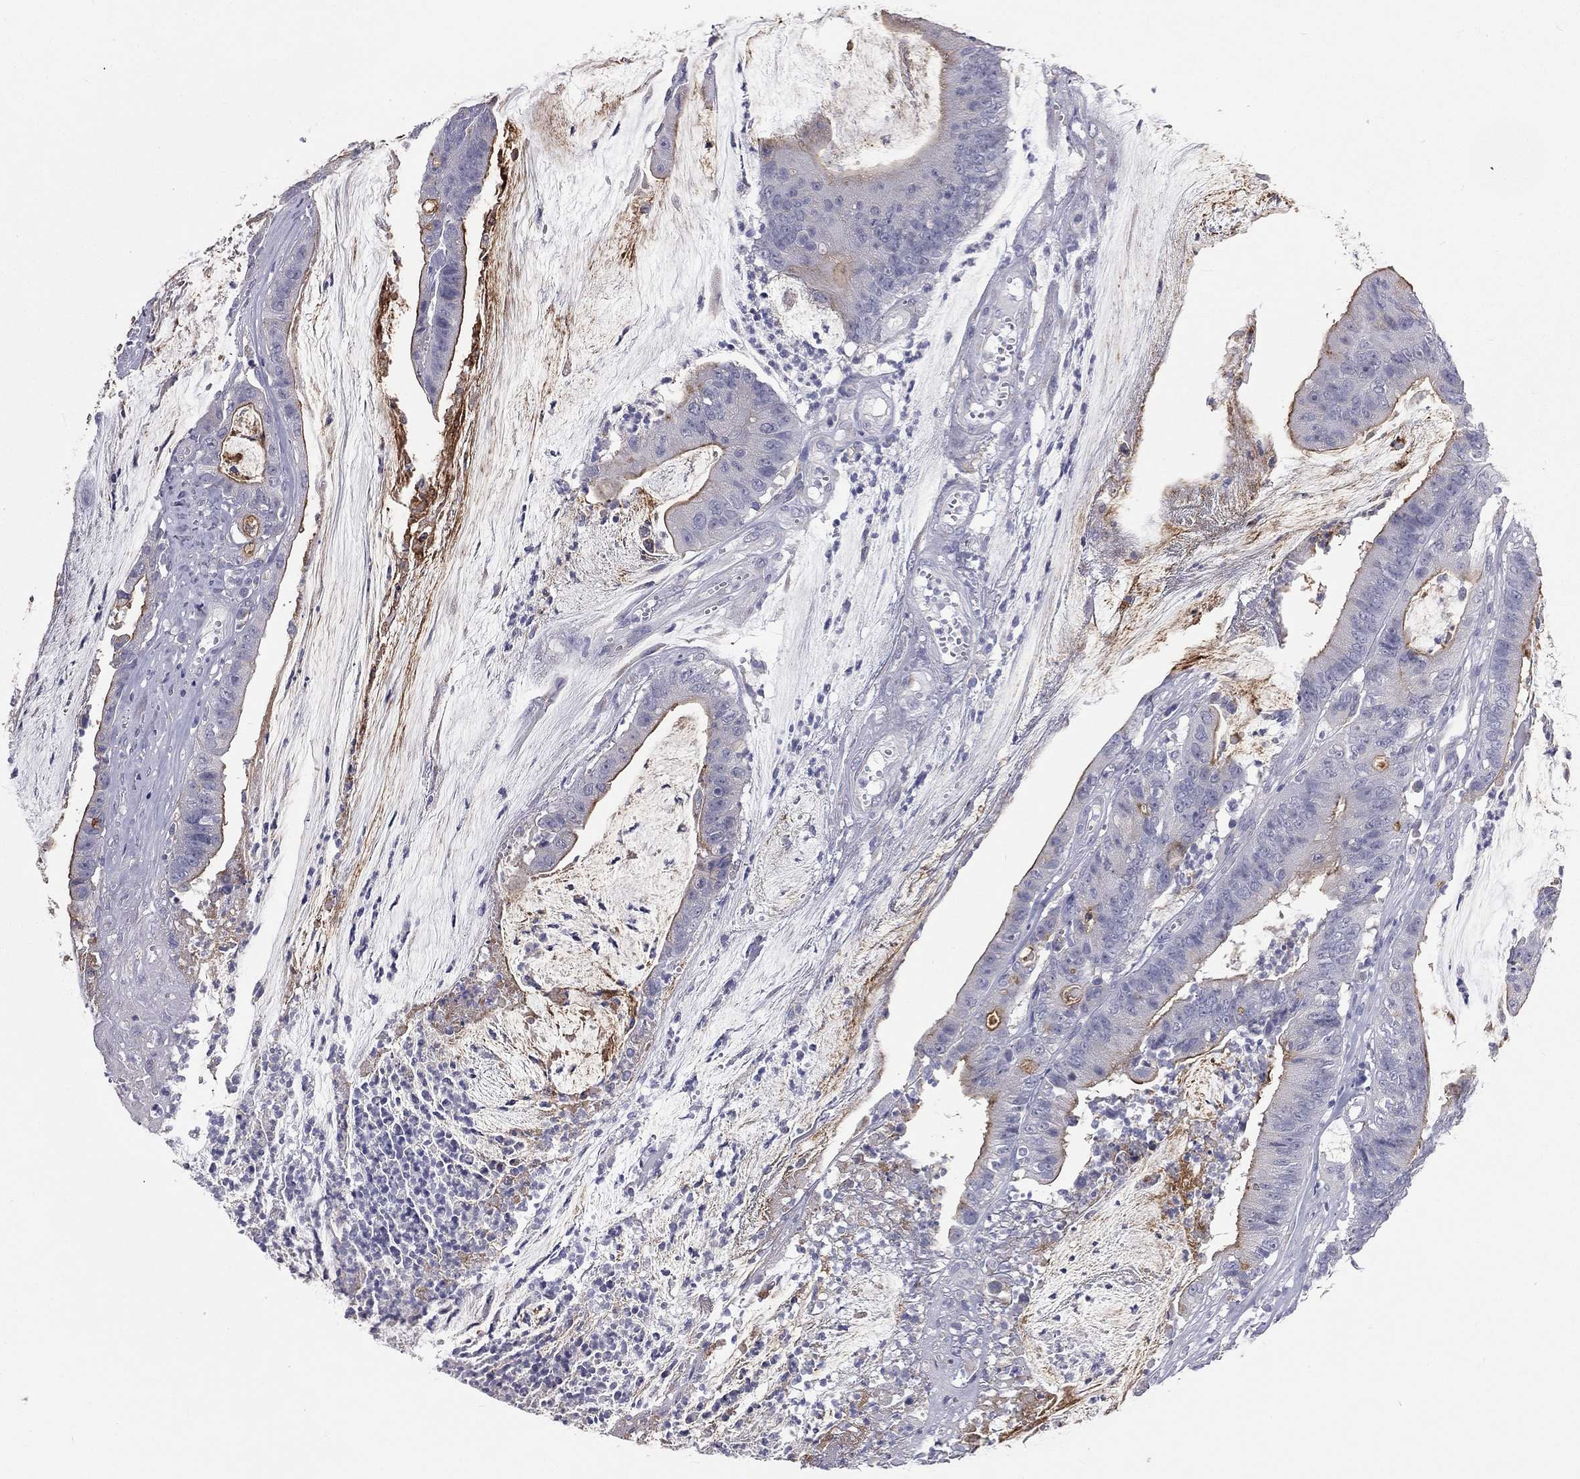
{"staining": {"intensity": "moderate", "quantity": "<25%", "location": "cytoplasmic/membranous"}, "tissue": "colorectal cancer", "cell_type": "Tumor cells", "image_type": "cancer", "snomed": [{"axis": "morphology", "description": "Adenocarcinoma, NOS"}, {"axis": "topography", "description": "Colon"}], "caption": "DAB (3,3'-diaminobenzidine) immunohistochemical staining of human colorectal adenocarcinoma reveals moderate cytoplasmic/membranous protein positivity in about <25% of tumor cells.", "gene": "MUC13", "patient": {"sex": "female", "age": 69}}